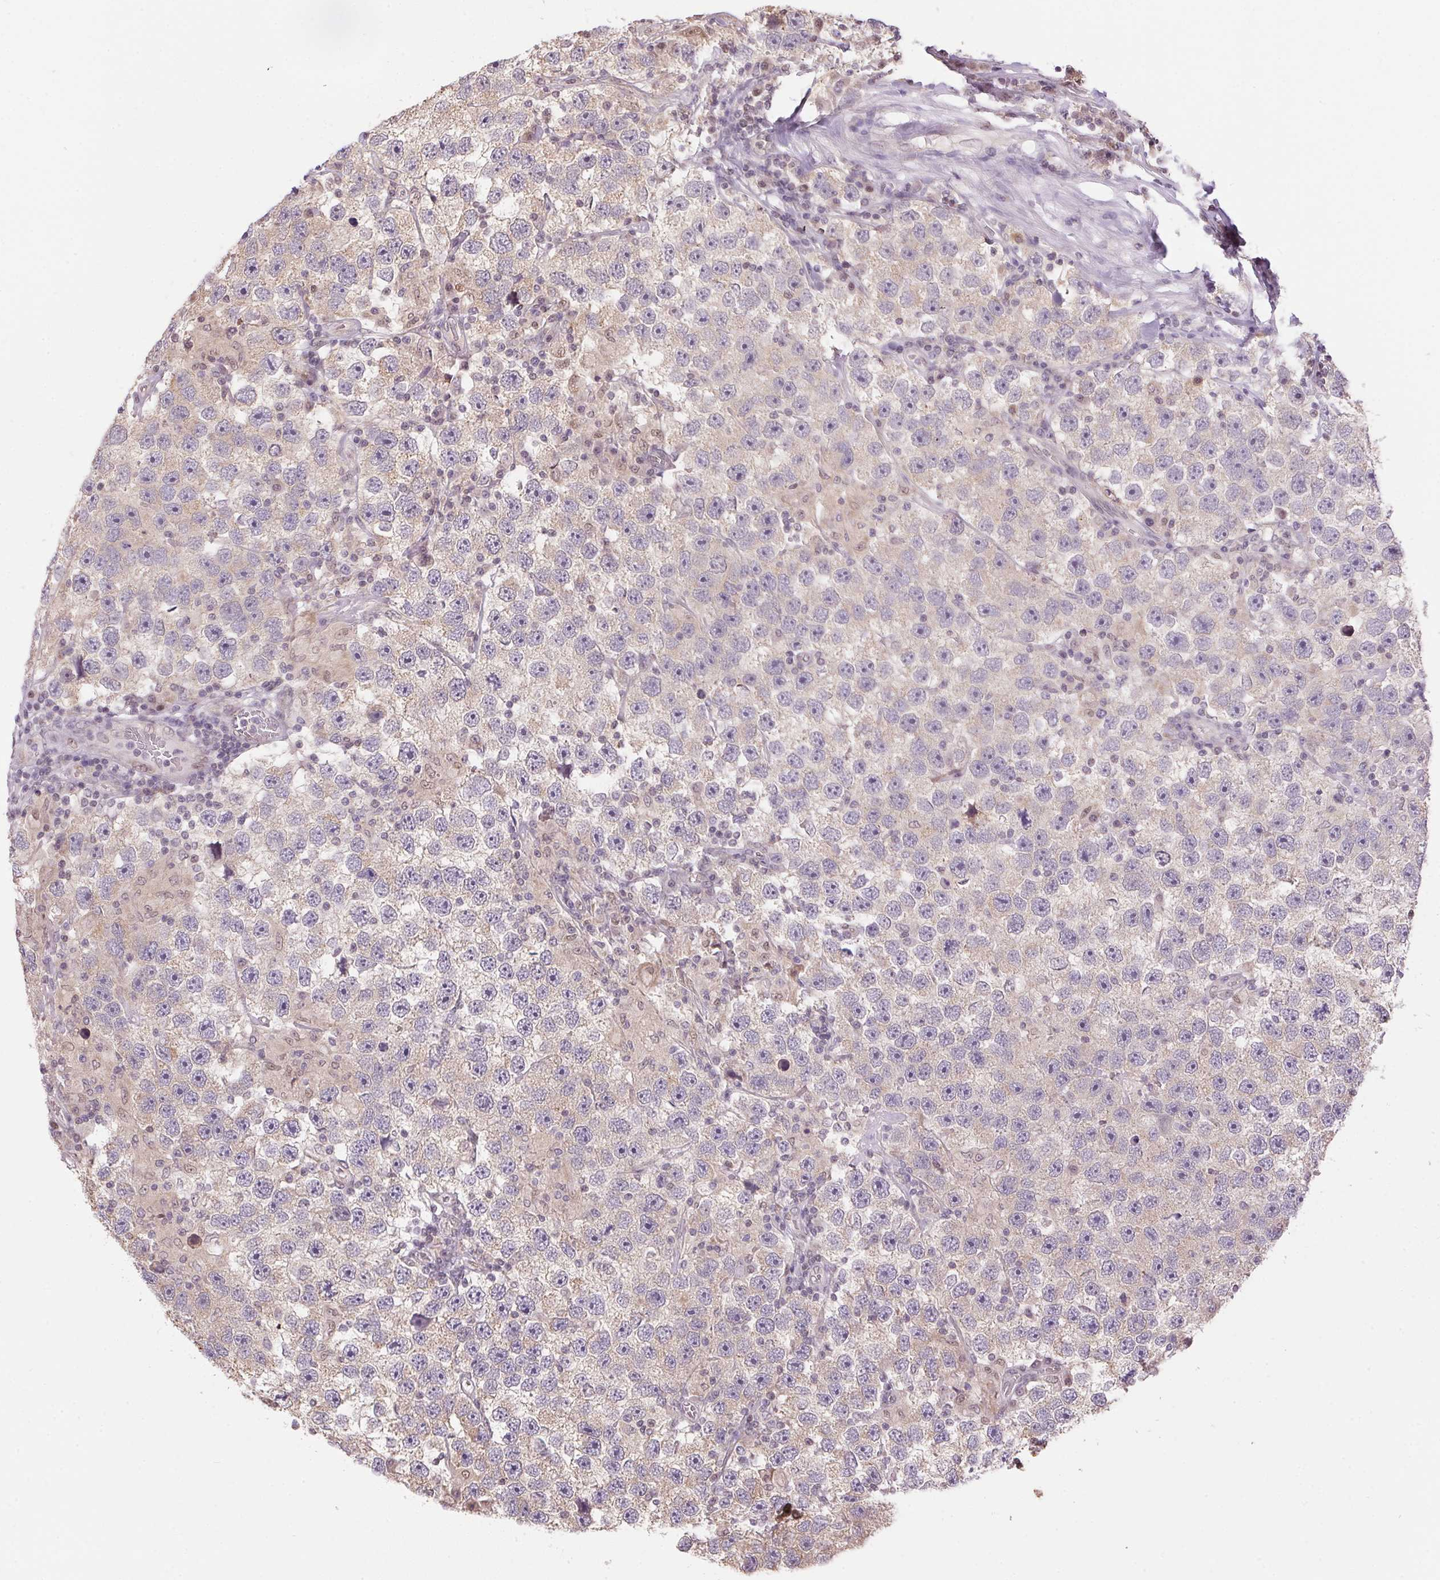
{"staining": {"intensity": "weak", "quantity": "<25%", "location": "cytoplasmic/membranous"}, "tissue": "testis cancer", "cell_type": "Tumor cells", "image_type": "cancer", "snomed": [{"axis": "morphology", "description": "Seminoma, NOS"}, {"axis": "topography", "description": "Testis"}], "caption": "Immunohistochemistry (IHC) micrograph of neoplastic tissue: human testis cancer (seminoma) stained with DAB (3,3'-diaminobenzidine) demonstrates no significant protein staining in tumor cells.", "gene": "SC5D", "patient": {"sex": "male", "age": 26}}